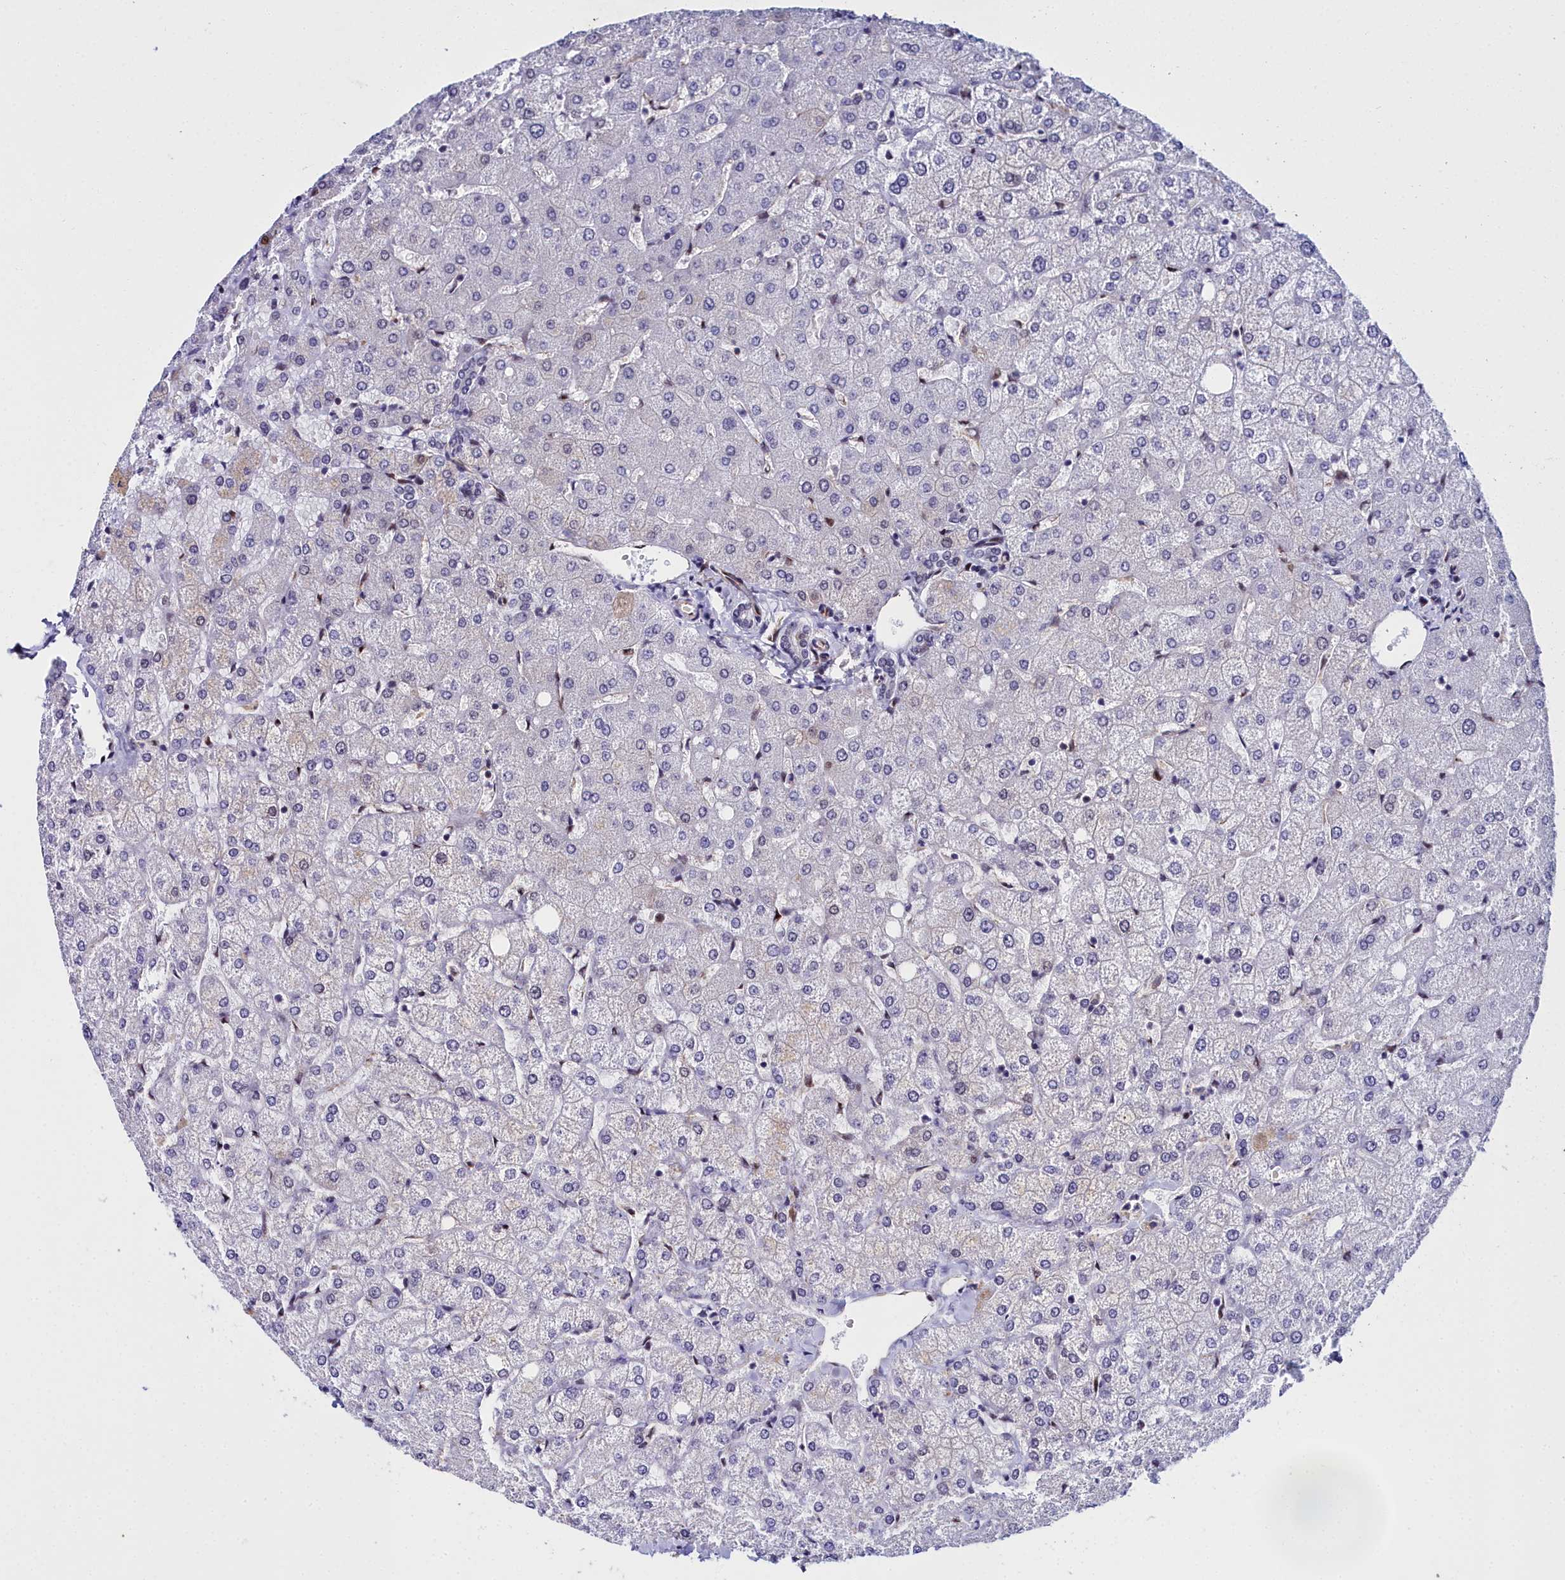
{"staining": {"intensity": "weak", "quantity": "25%-75%", "location": "cytoplasmic/membranous,nuclear"}, "tissue": "liver", "cell_type": "Cholangiocytes", "image_type": "normal", "snomed": [{"axis": "morphology", "description": "Normal tissue, NOS"}, {"axis": "topography", "description": "Liver"}], "caption": "Immunohistochemistry (IHC) image of normal liver: human liver stained using immunohistochemistry (IHC) exhibits low levels of weak protein expression localized specifically in the cytoplasmic/membranous,nuclear of cholangiocytes, appearing as a cytoplasmic/membranous,nuclear brown color.", "gene": "CCDC97", "patient": {"sex": "female", "age": 54}}